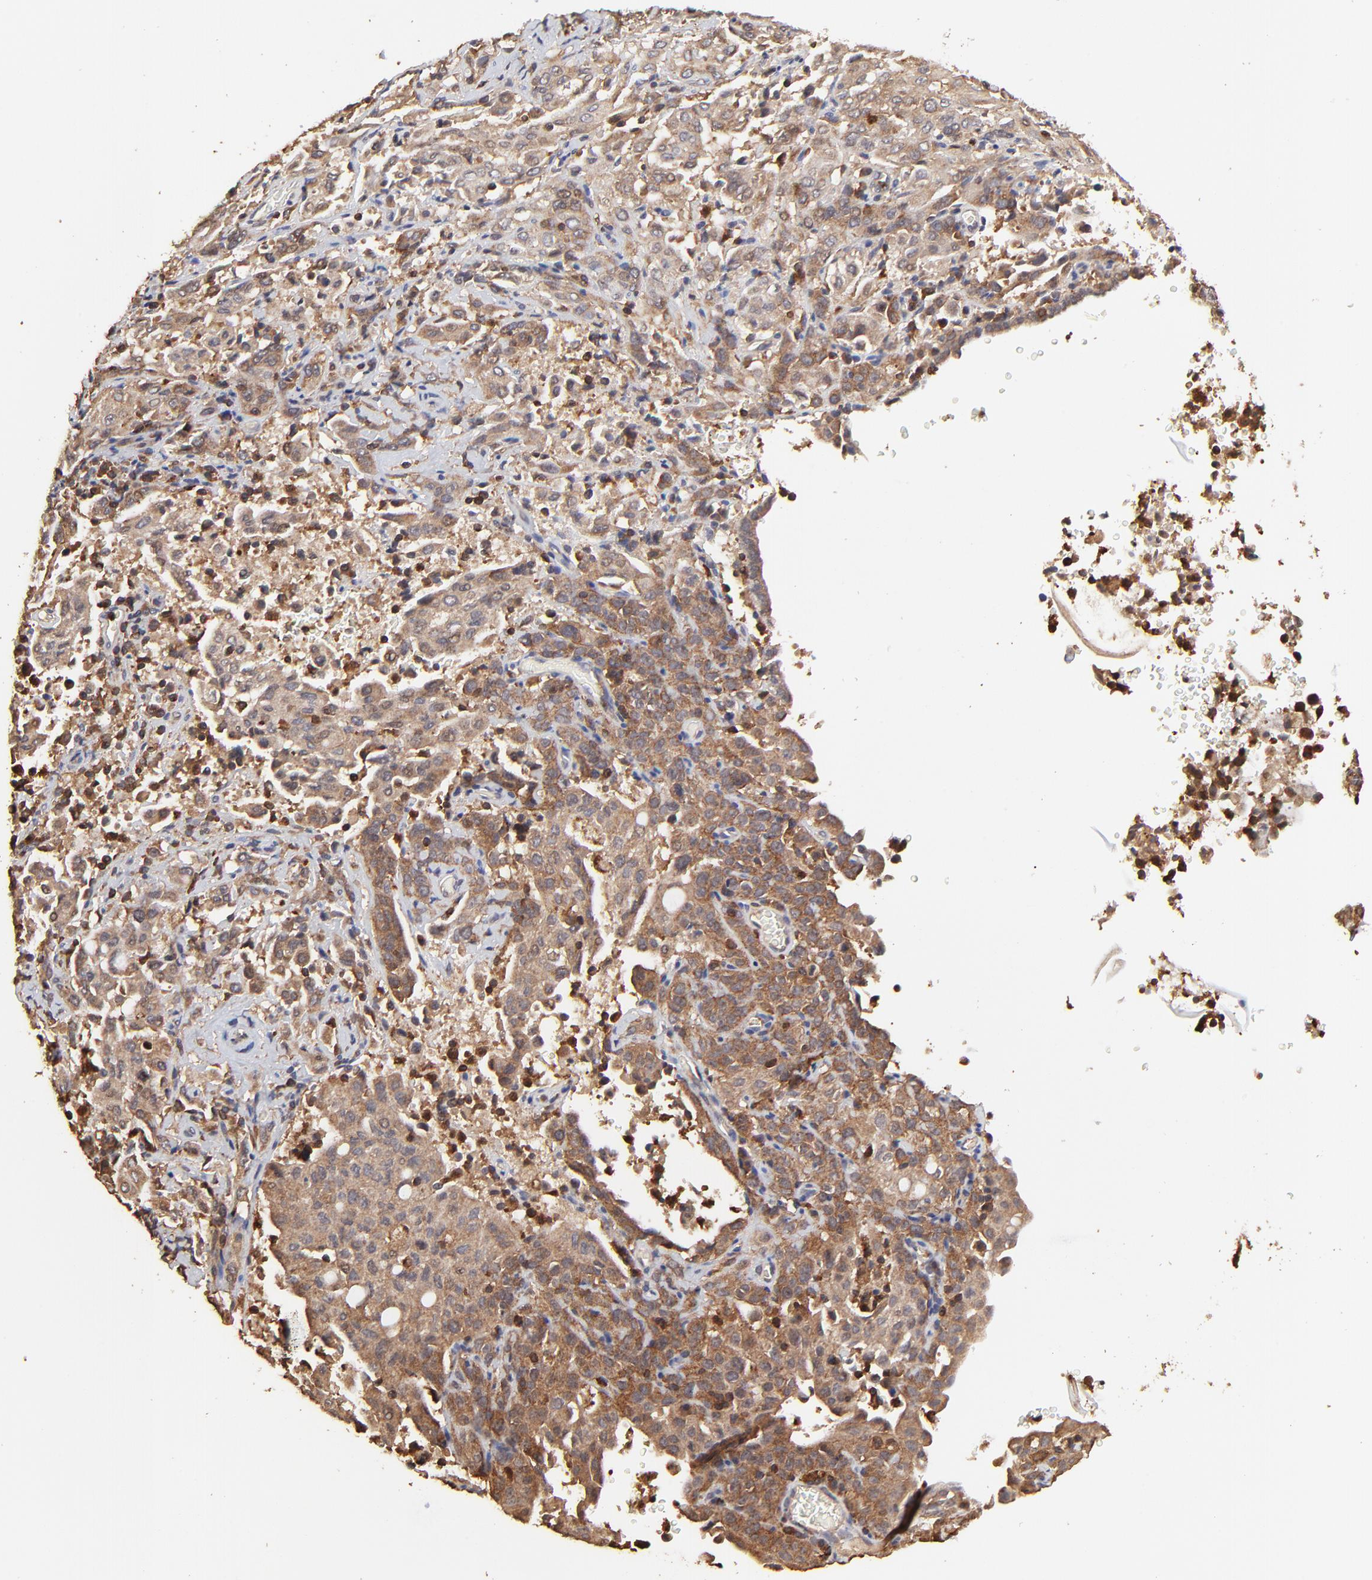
{"staining": {"intensity": "moderate", "quantity": ">75%", "location": "cytoplasmic/membranous"}, "tissue": "cervical cancer", "cell_type": "Tumor cells", "image_type": "cancer", "snomed": [{"axis": "morphology", "description": "Squamous cell carcinoma, NOS"}, {"axis": "topography", "description": "Cervix"}], "caption": "Cervical squamous cell carcinoma tissue reveals moderate cytoplasmic/membranous positivity in about >75% of tumor cells, visualized by immunohistochemistry. (DAB IHC, brown staining for protein, blue staining for nuclei).", "gene": "STON2", "patient": {"sex": "female", "age": 41}}